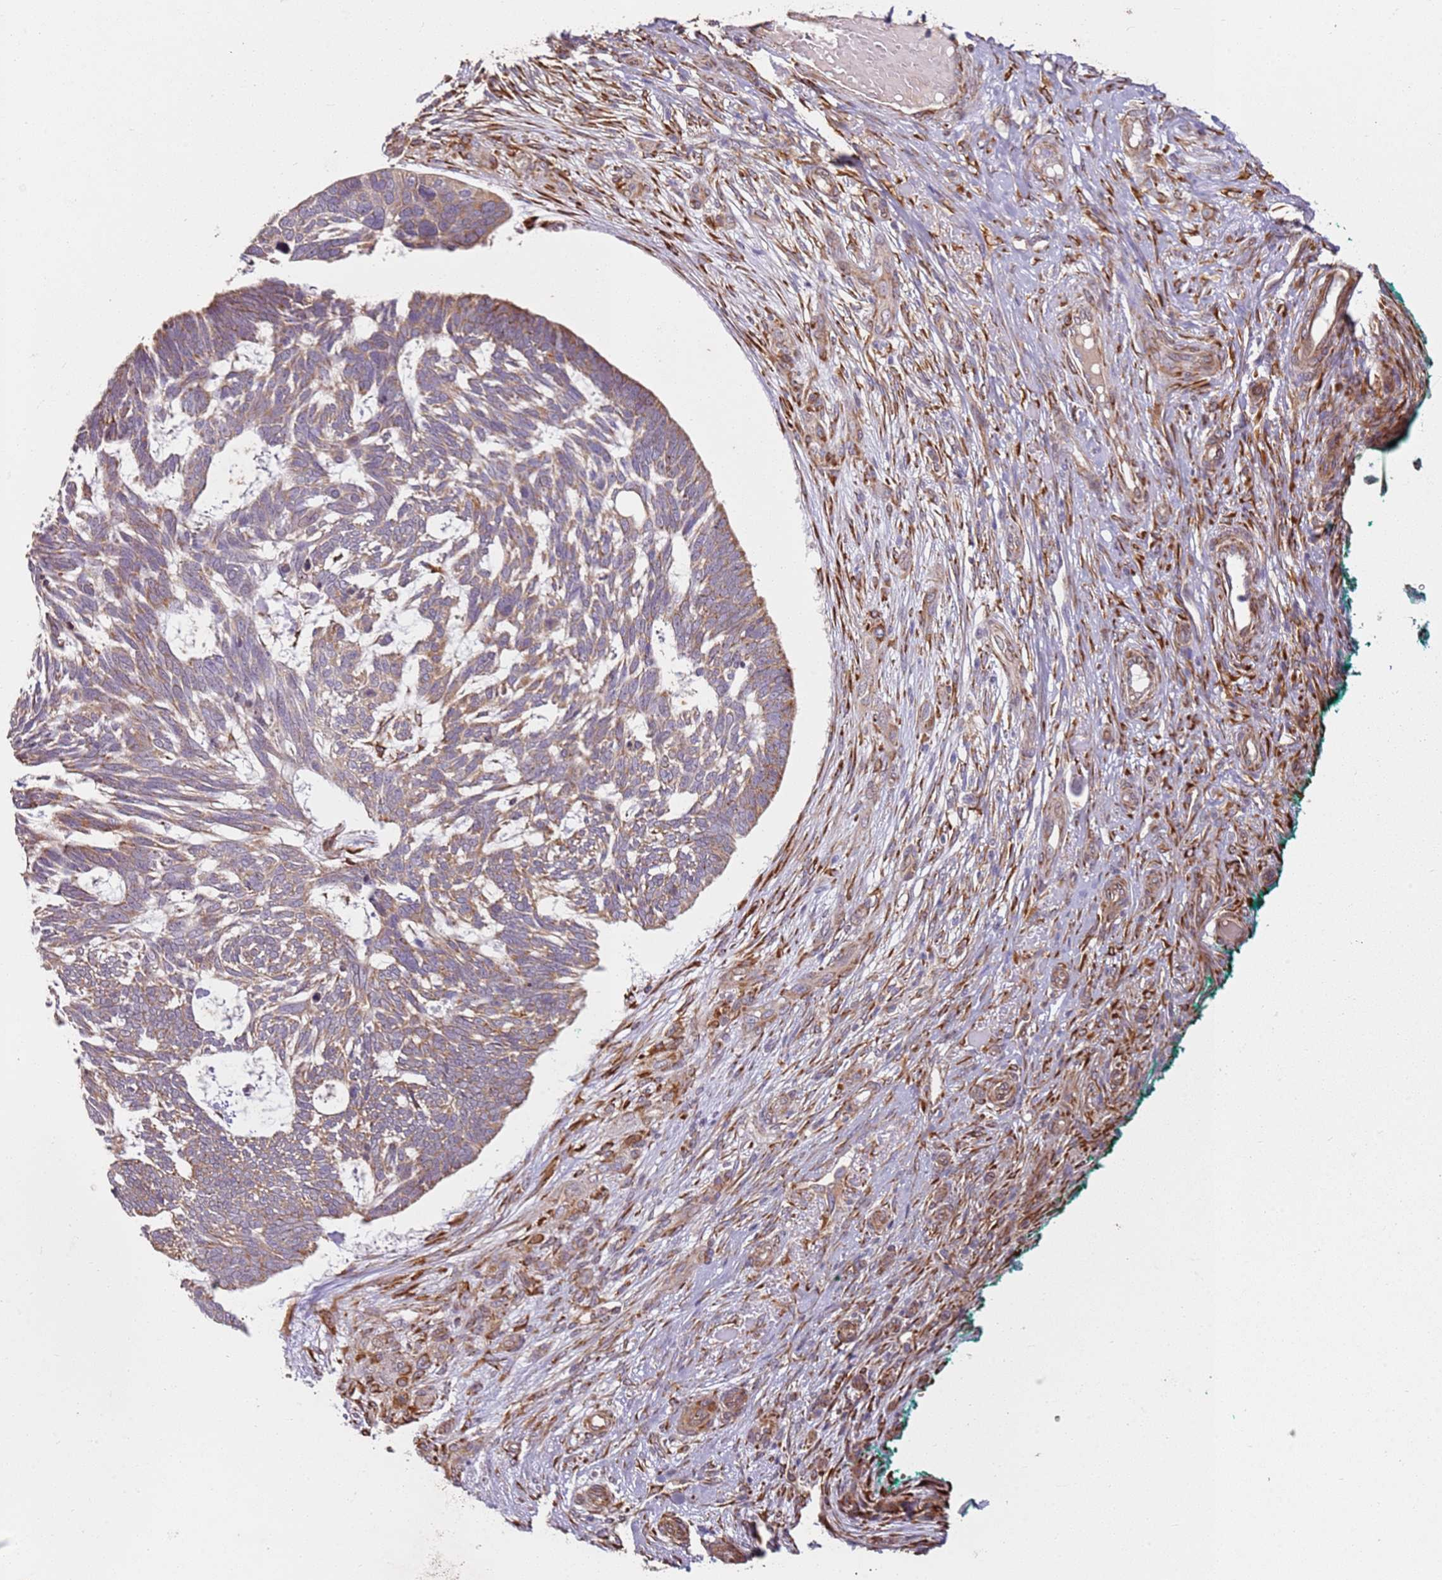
{"staining": {"intensity": "moderate", "quantity": ">75%", "location": "cytoplasmic/membranous"}, "tissue": "skin cancer", "cell_type": "Tumor cells", "image_type": "cancer", "snomed": [{"axis": "morphology", "description": "Basal cell carcinoma"}, {"axis": "topography", "description": "Skin"}], "caption": "Brown immunohistochemical staining in skin cancer (basal cell carcinoma) exhibits moderate cytoplasmic/membranous staining in approximately >75% of tumor cells.", "gene": "ARFRP1", "patient": {"sex": "male", "age": 88}}